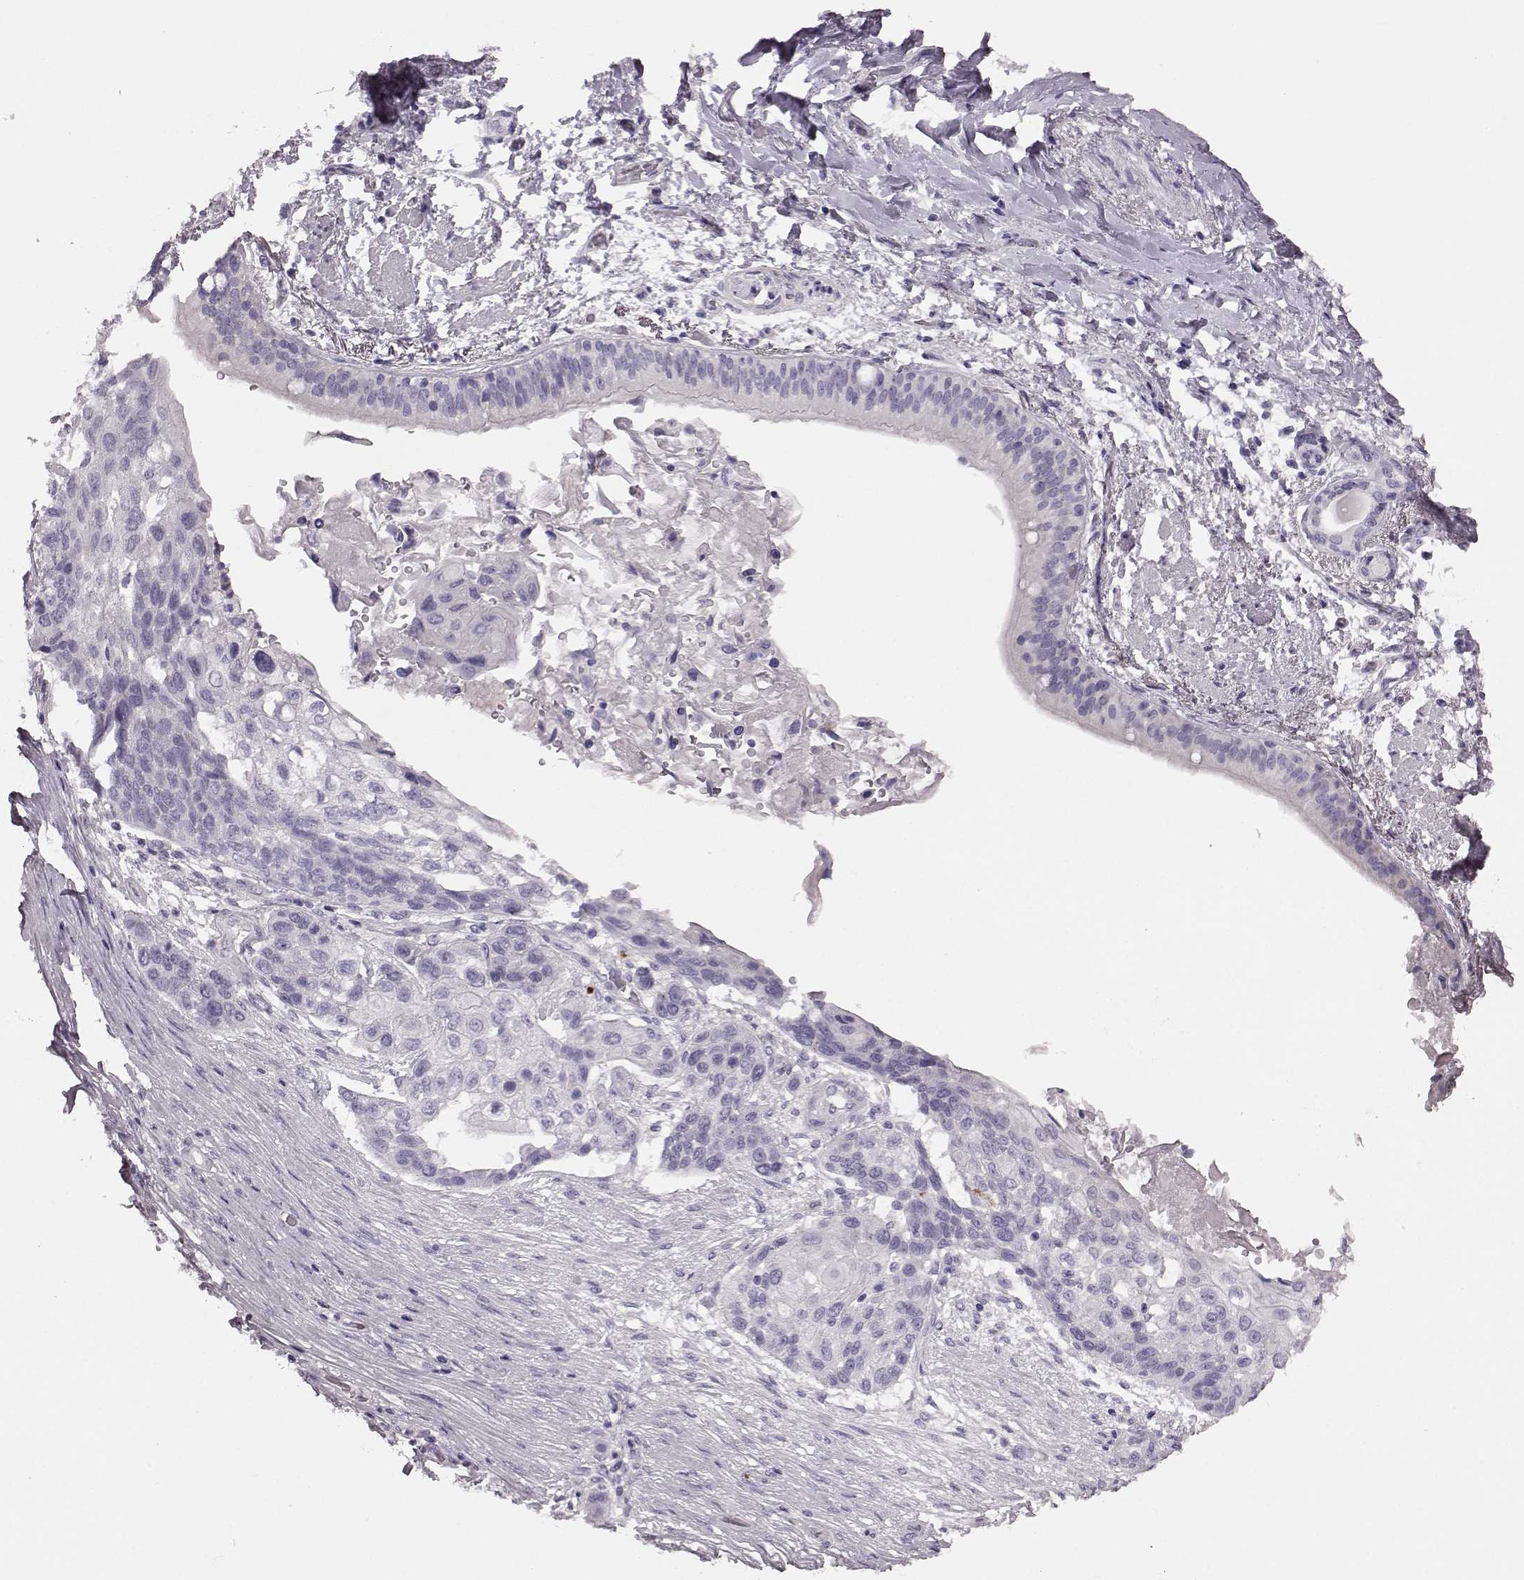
{"staining": {"intensity": "negative", "quantity": "none", "location": "none"}, "tissue": "lung cancer", "cell_type": "Tumor cells", "image_type": "cancer", "snomed": [{"axis": "morphology", "description": "Squamous cell carcinoma, NOS"}, {"axis": "topography", "description": "Lung"}], "caption": "DAB (3,3'-diaminobenzidine) immunohistochemical staining of lung cancer reveals no significant expression in tumor cells.", "gene": "SNTG1", "patient": {"sex": "male", "age": 69}}